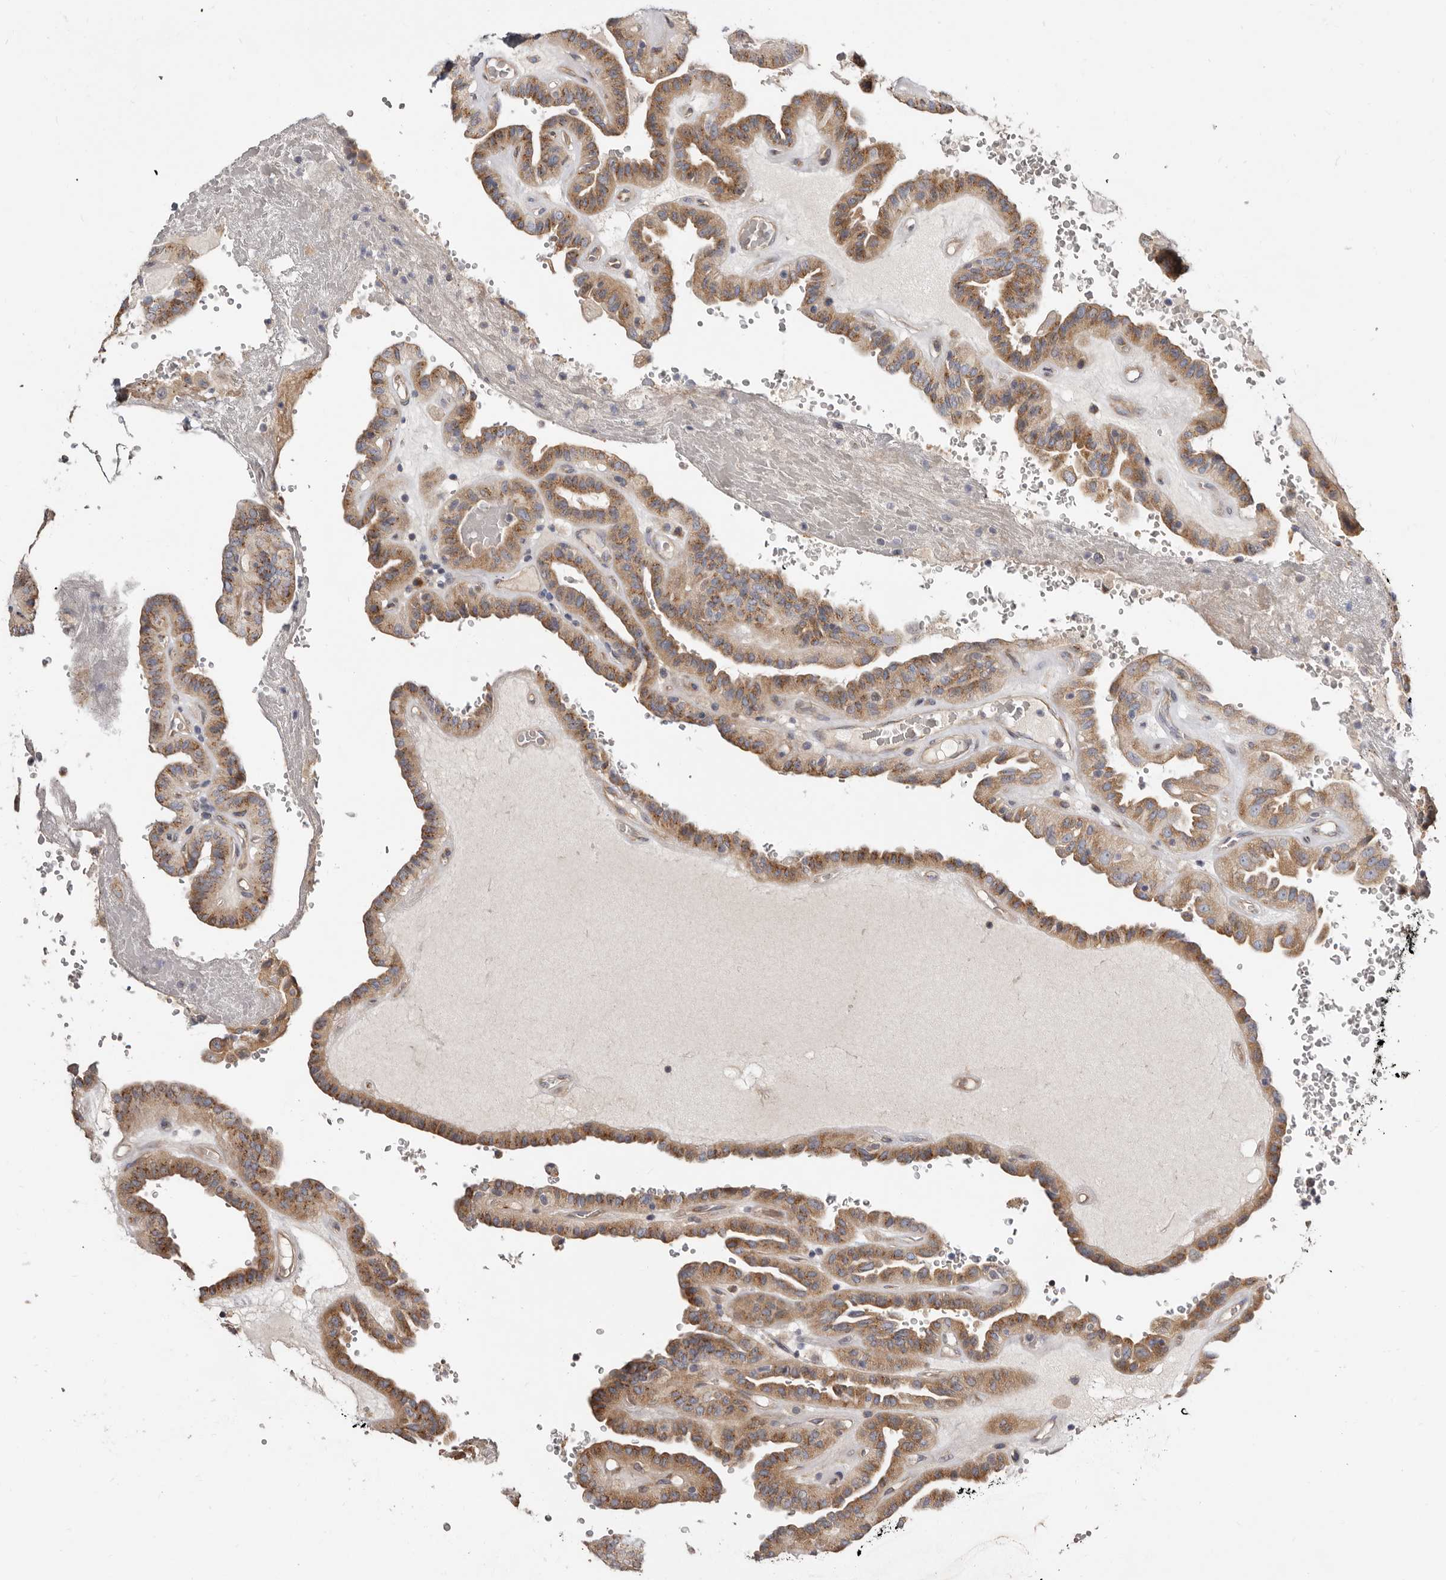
{"staining": {"intensity": "moderate", "quantity": "25%-75%", "location": "cytoplasmic/membranous"}, "tissue": "thyroid cancer", "cell_type": "Tumor cells", "image_type": "cancer", "snomed": [{"axis": "morphology", "description": "Papillary adenocarcinoma, NOS"}, {"axis": "topography", "description": "Thyroid gland"}], "caption": "Protein expression analysis of human thyroid papillary adenocarcinoma reveals moderate cytoplasmic/membranous staining in about 25%-75% of tumor cells.", "gene": "ASIC5", "patient": {"sex": "male", "age": 77}}